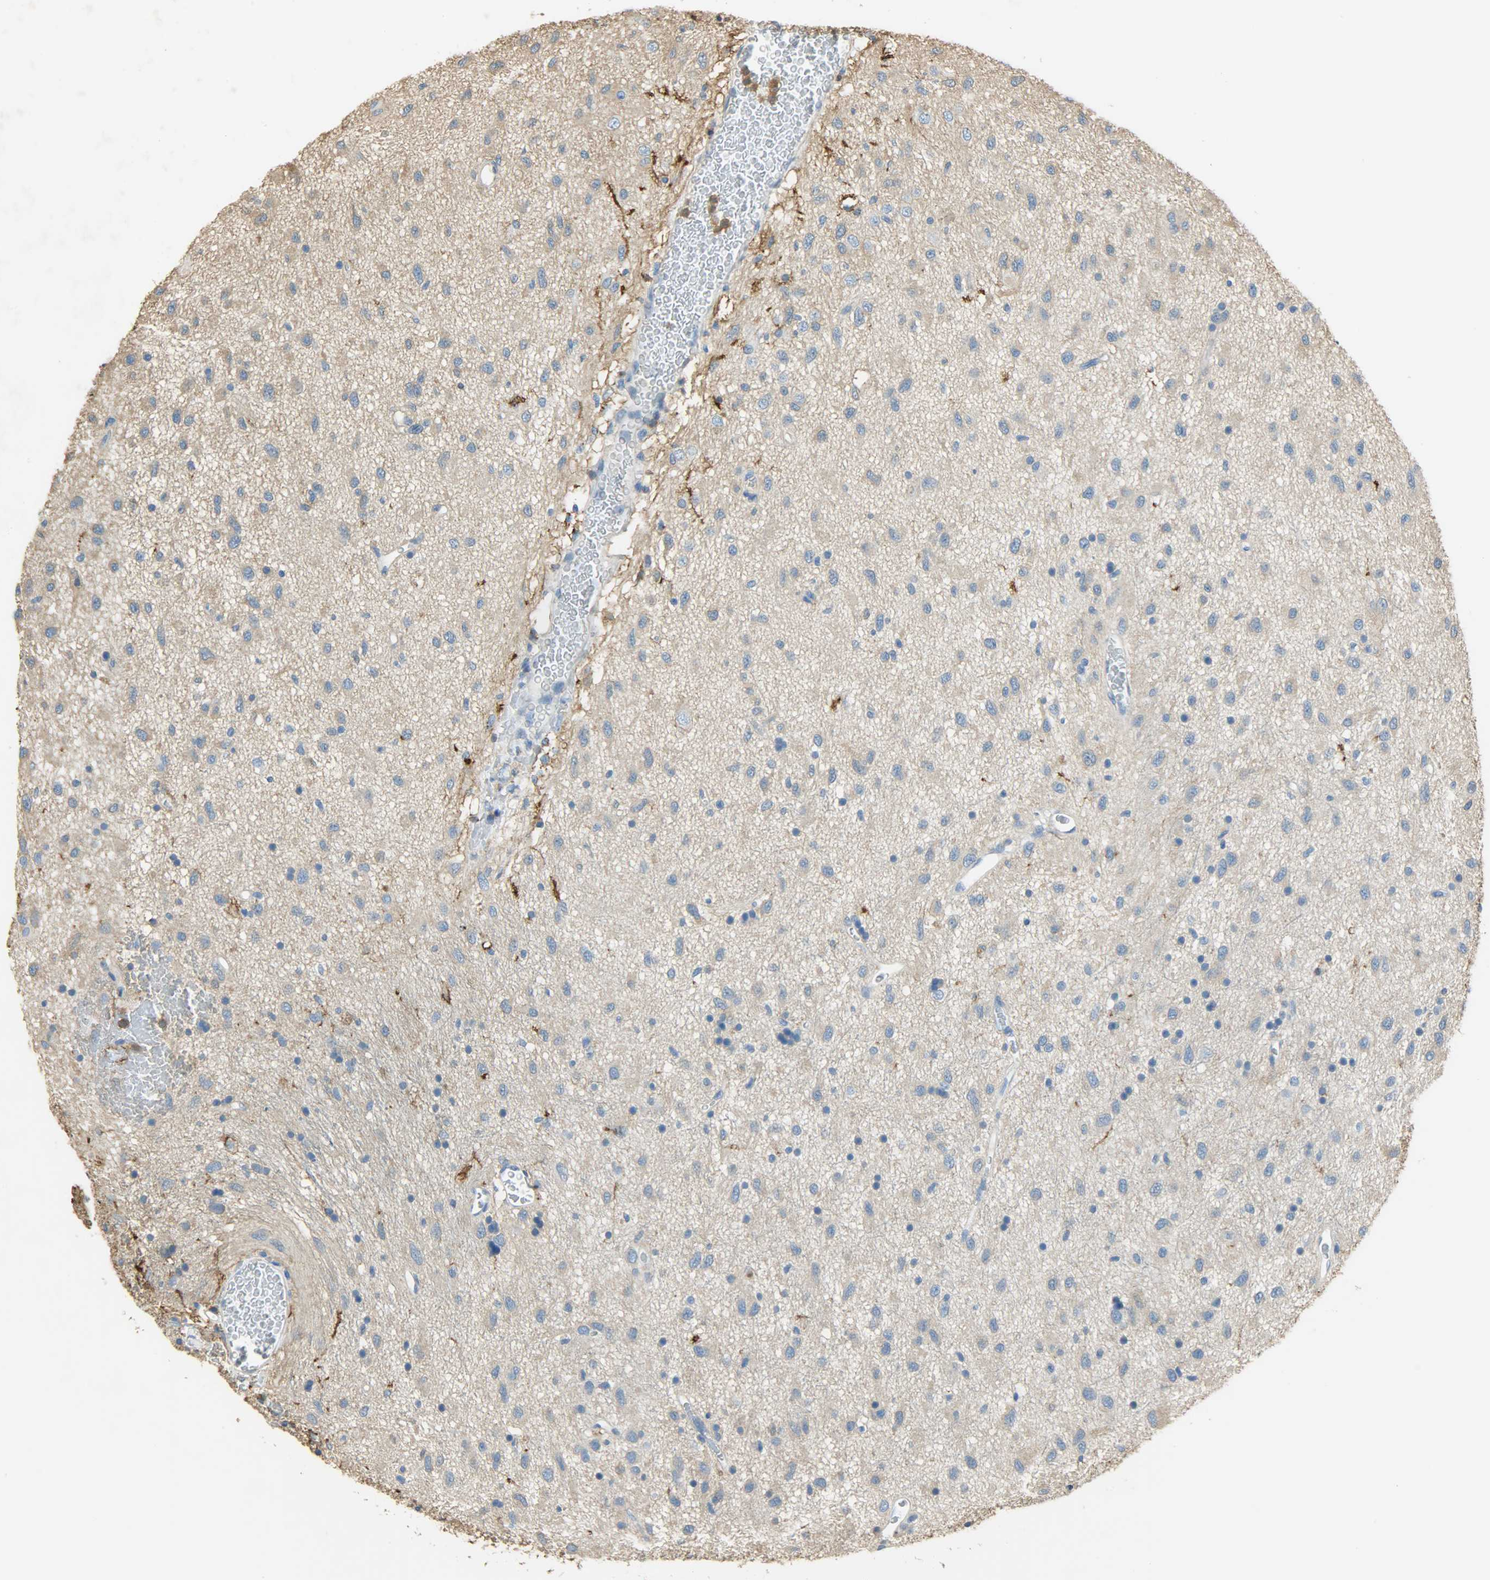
{"staining": {"intensity": "negative", "quantity": "none", "location": "none"}, "tissue": "glioma", "cell_type": "Tumor cells", "image_type": "cancer", "snomed": [{"axis": "morphology", "description": "Glioma, malignant, Low grade"}, {"axis": "topography", "description": "Brain"}], "caption": "An IHC histopathology image of glioma is shown. There is no staining in tumor cells of glioma.", "gene": "ANXA6", "patient": {"sex": "male", "age": 77}}